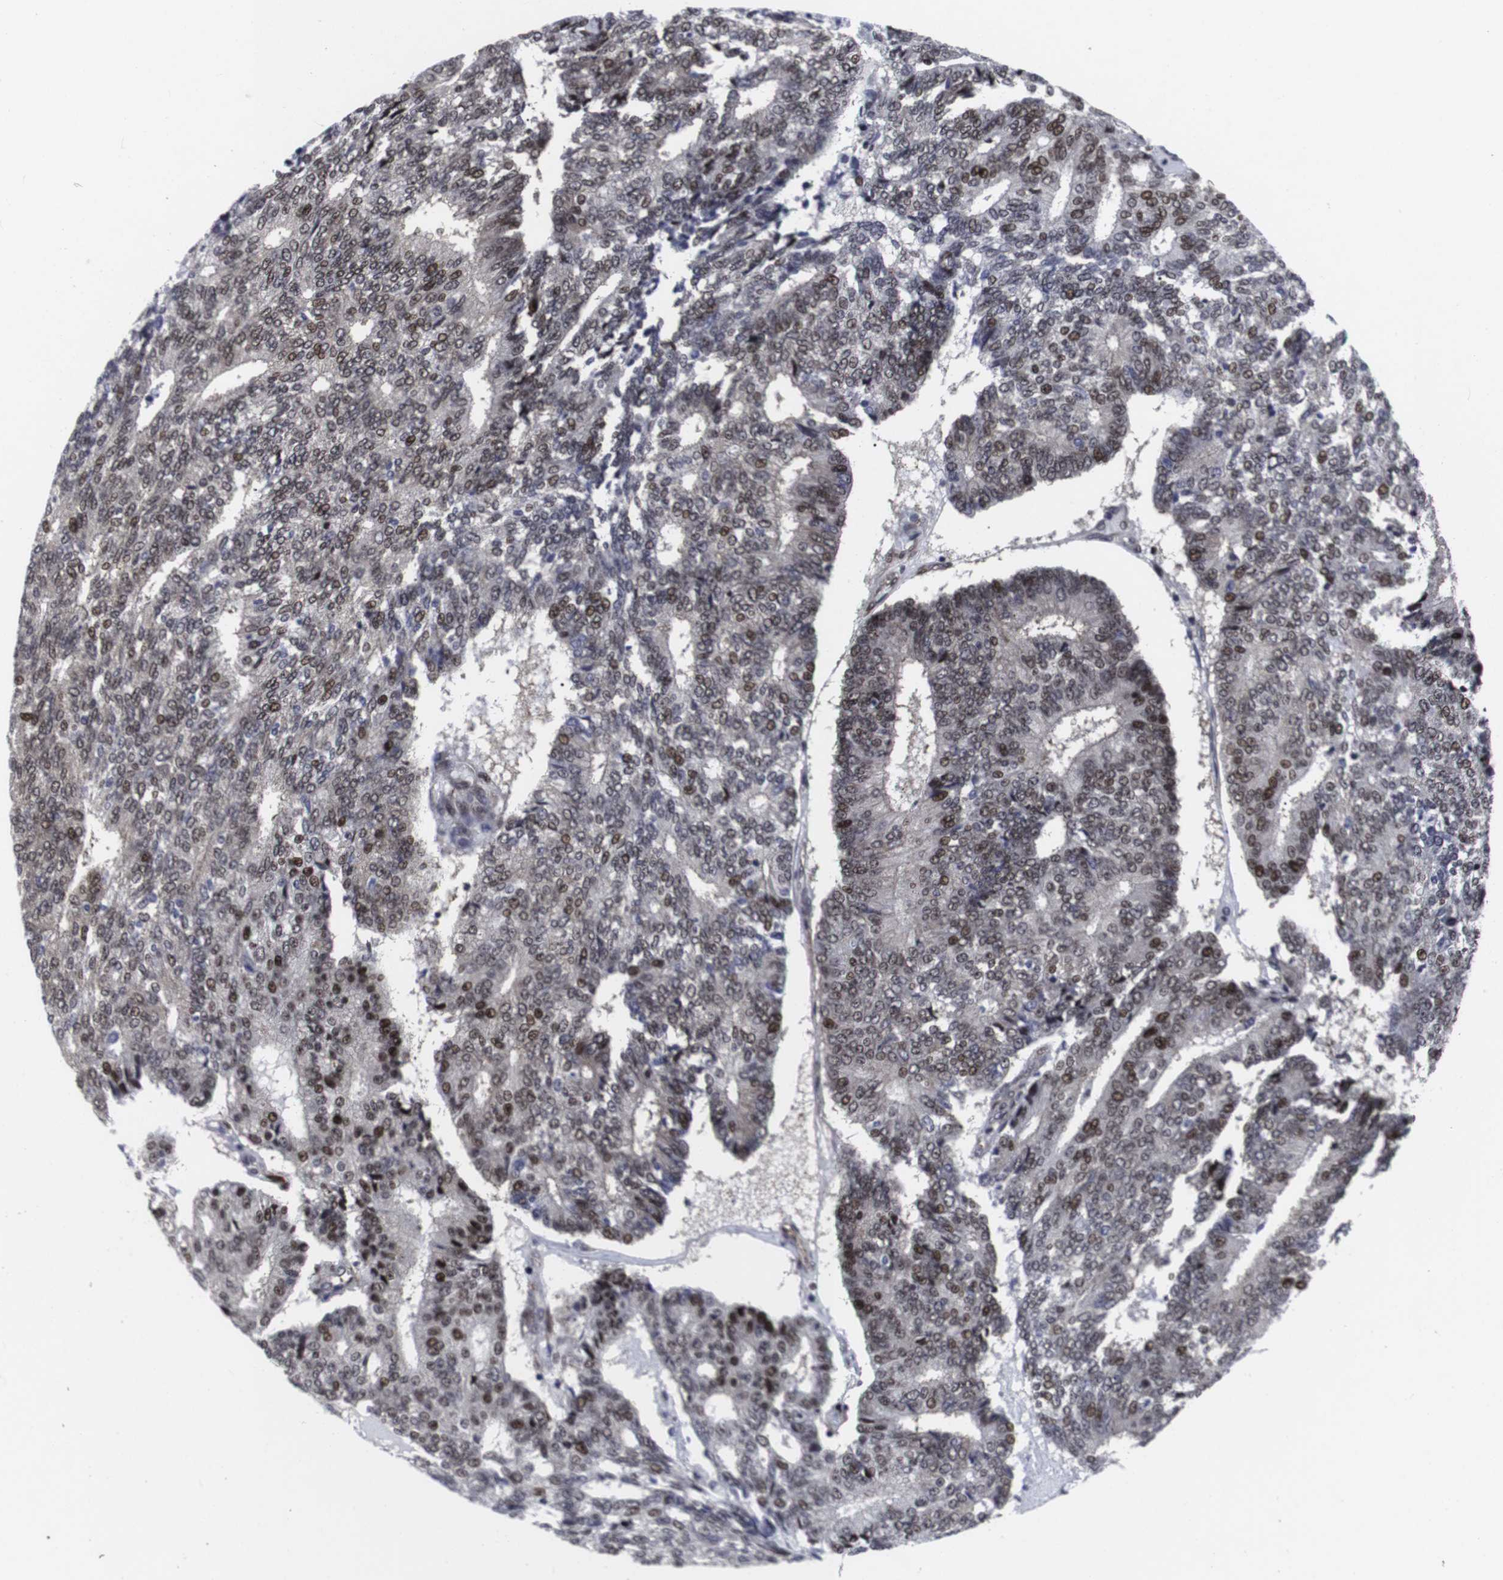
{"staining": {"intensity": "moderate", "quantity": ">75%", "location": "nuclear"}, "tissue": "prostate cancer", "cell_type": "Tumor cells", "image_type": "cancer", "snomed": [{"axis": "morphology", "description": "Normal tissue, NOS"}, {"axis": "morphology", "description": "Adenocarcinoma, High grade"}, {"axis": "topography", "description": "Prostate"}, {"axis": "topography", "description": "Seminal veicle"}], "caption": "The immunohistochemical stain highlights moderate nuclear expression in tumor cells of prostate high-grade adenocarcinoma tissue.", "gene": "MLH1", "patient": {"sex": "male", "age": 55}}